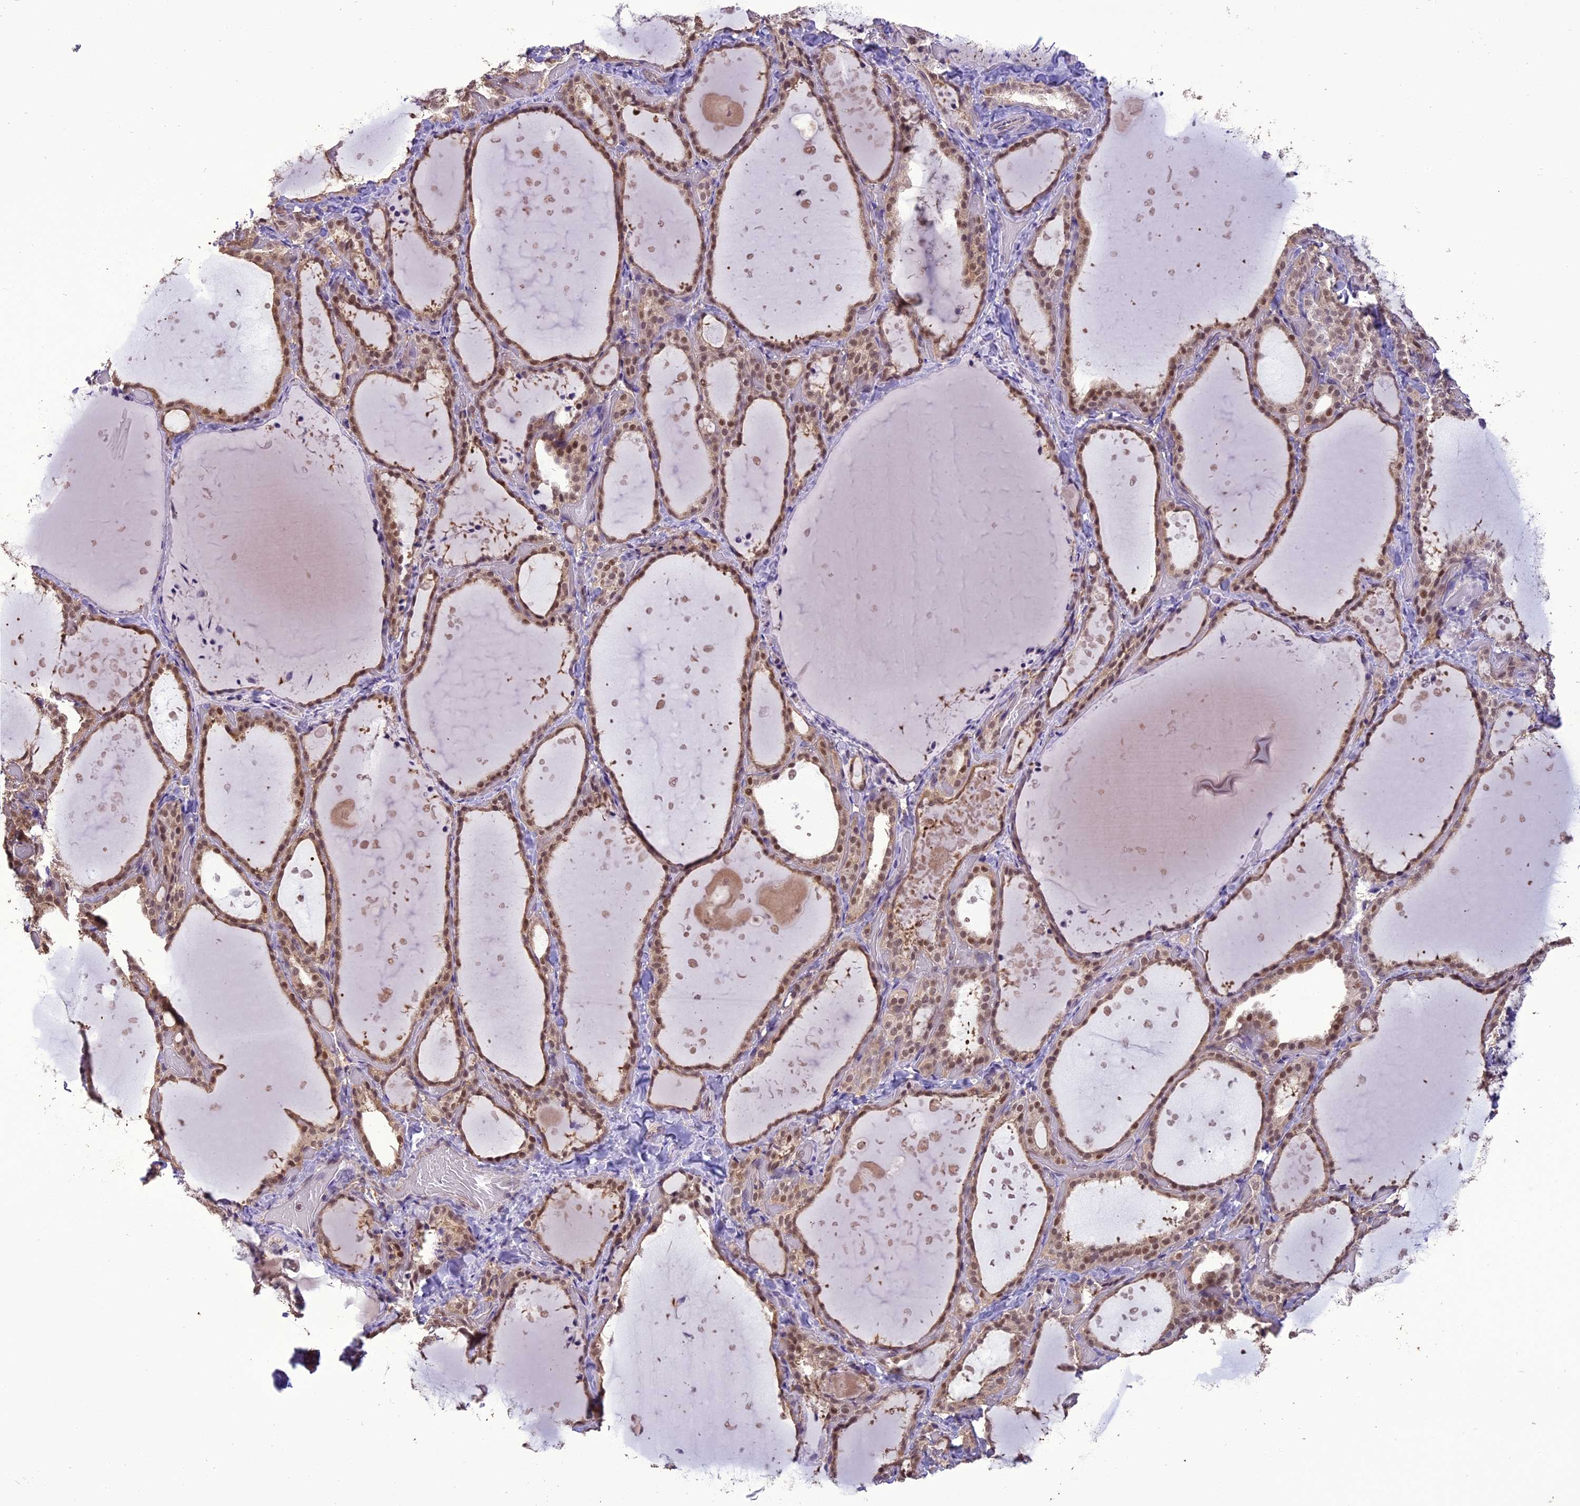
{"staining": {"intensity": "moderate", "quantity": ">75%", "location": "cytoplasmic/membranous,nuclear"}, "tissue": "thyroid gland", "cell_type": "Glandular cells", "image_type": "normal", "snomed": [{"axis": "morphology", "description": "Normal tissue, NOS"}, {"axis": "topography", "description": "Thyroid gland"}], "caption": "This is an image of immunohistochemistry (IHC) staining of normal thyroid gland, which shows moderate staining in the cytoplasmic/membranous,nuclear of glandular cells.", "gene": "TIGD7", "patient": {"sex": "female", "age": 44}}